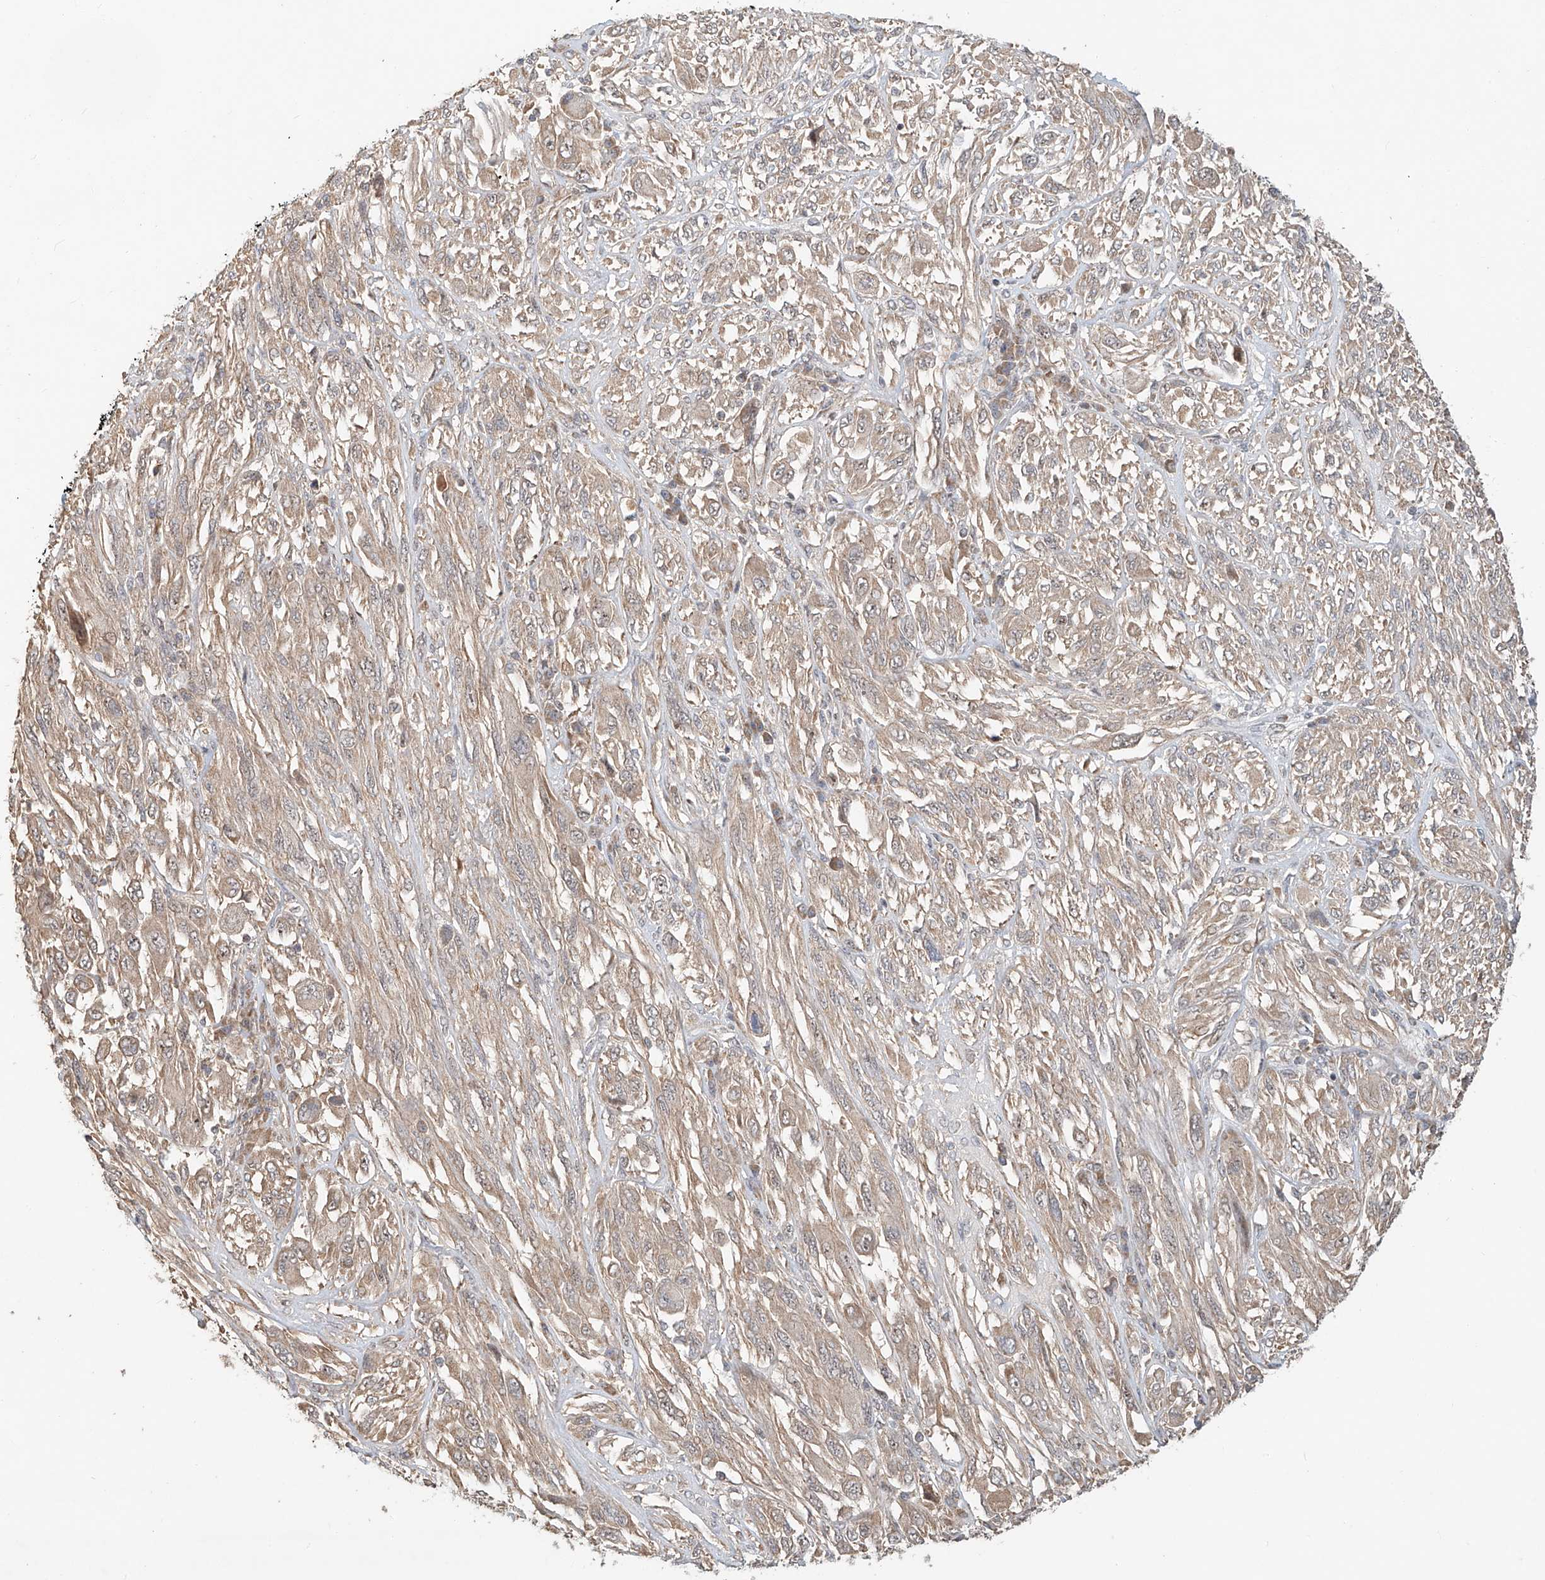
{"staining": {"intensity": "weak", "quantity": "<25%", "location": "cytoplasmic/membranous"}, "tissue": "melanoma", "cell_type": "Tumor cells", "image_type": "cancer", "snomed": [{"axis": "morphology", "description": "Malignant melanoma, NOS"}, {"axis": "topography", "description": "Skin"}], "caption": "Melanoma was stained to show a protein in brown. There is no significant staining in tumor cells. The staining was performed using DAB (3,3'-diaminobenzidine) to visualize the protein expression in brown, while the nuclei were stained in blue with hematoxylin (Magnification: 20x).", "gene": "TMEM61", "patient": {"sex": "female", "age": 91}}